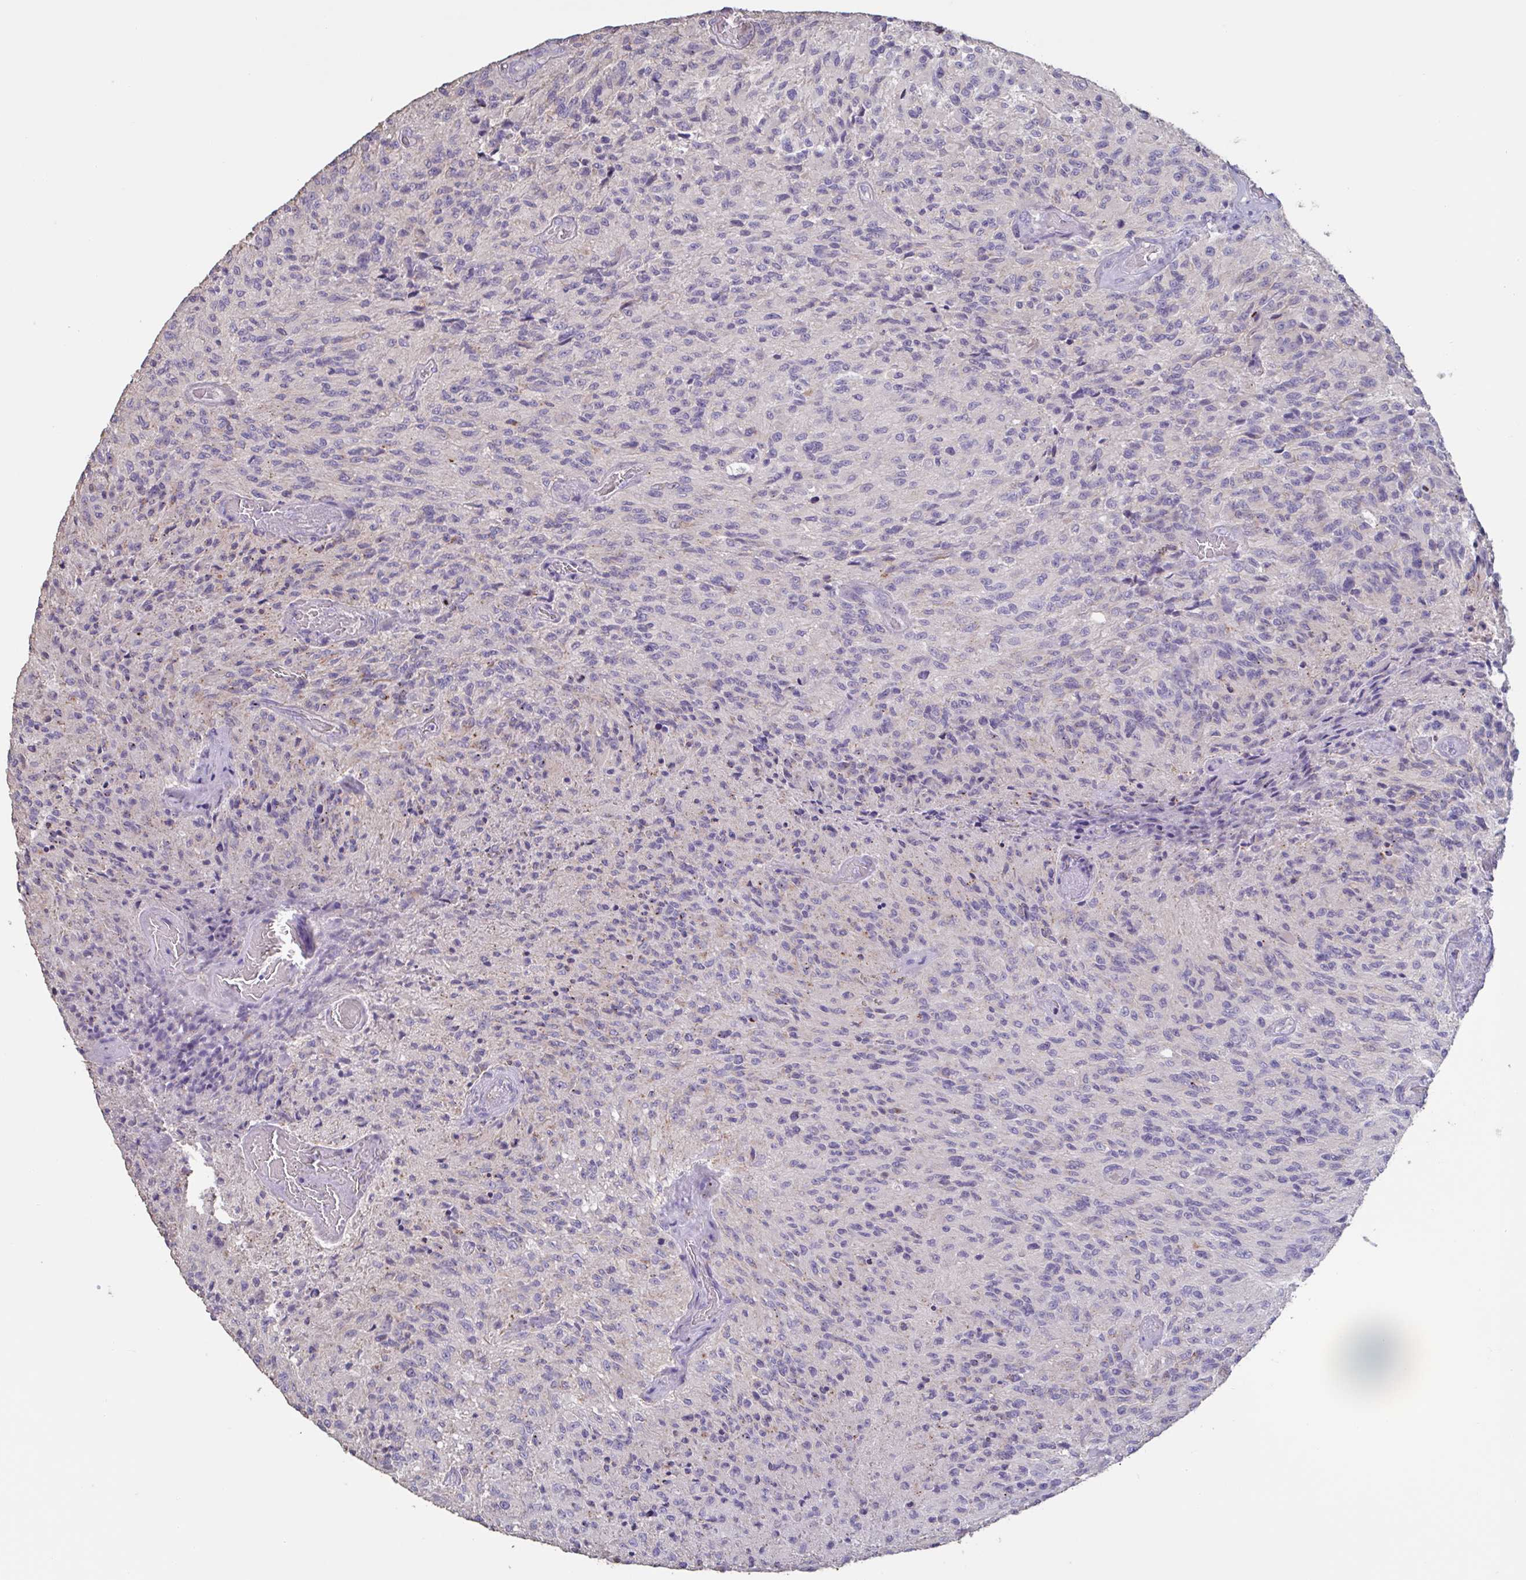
{"staining": {"intensity": "negative", "quantity": "none", "location": "none"}, "tissue": "glioma", "cell_type": "Tumor cells", "image_type": "cancer", "snomed": [{"axis": "morphology", "description": "Normal tissue, NOS"}, {"axis": "morphology", "description": "Glioma, malignant, High grade"}, {"axis": "topography", "description": "Cerebral cortex"}], "caption": "A high-resolution photomicrograph shows IHC staining of high-grade glioma (malignant), which shows no significant staining in tumor cells.", "gene": "CHMP5", "patient": {"sex": "male", "age": 56}}